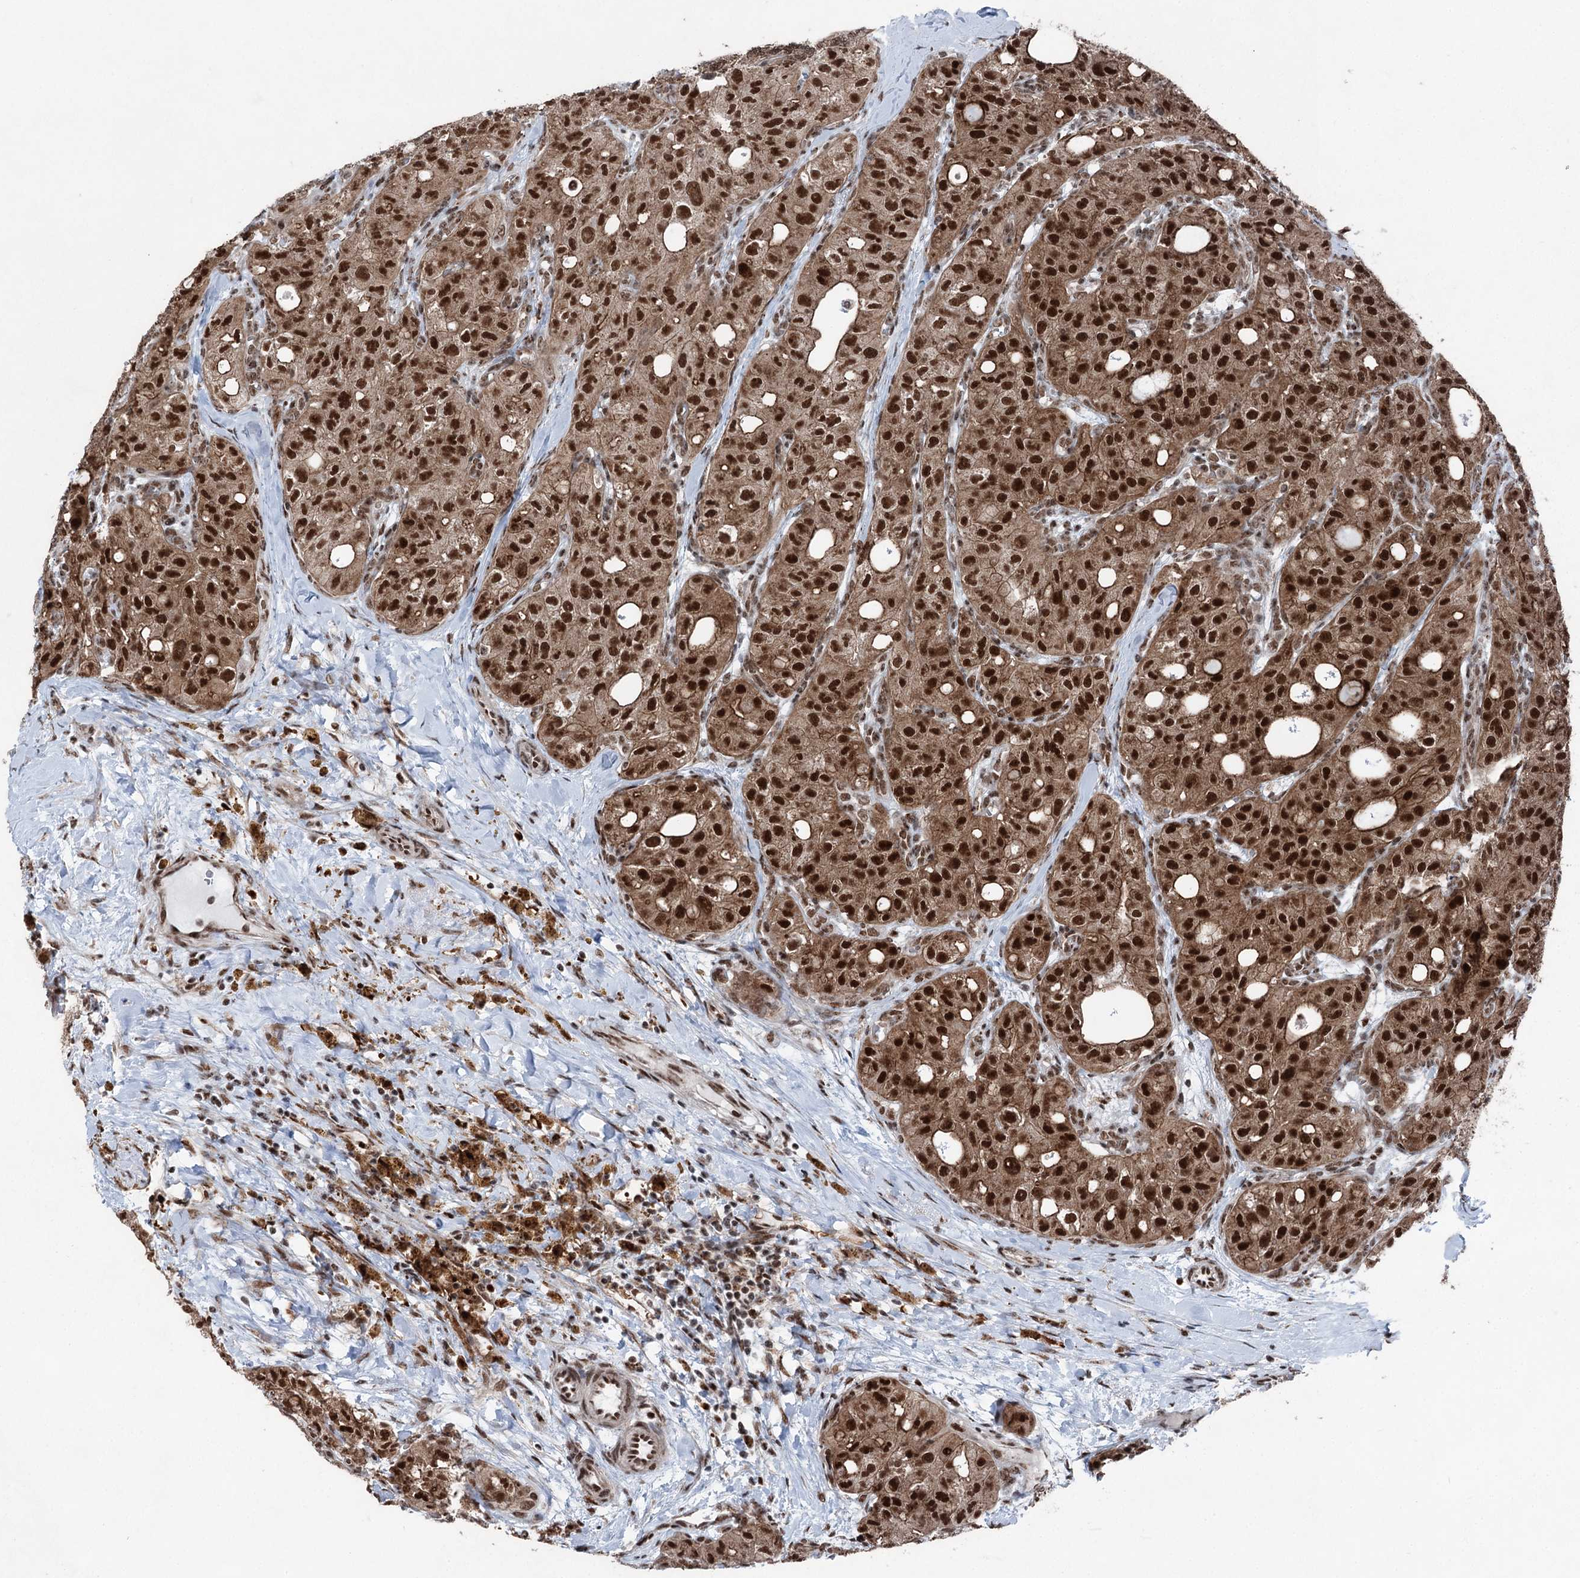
{"staining": {"intensity": "strong", "quantity": ">75%", "location": "cytoplasmic/membranous,nuclear"}, "tissue": "thyroid cancer", "cell_type": "Tumor cells", "image_type": "cancer", "snomed": [{"axis": "morphology", "description": "Follicular adenoma carcinoma, NOS"}, {"axis": "topography", "description": "Thyroid gland"}], "caption": "High-magnification brightfield microscopy of thyroid follicular adenoma carcinoma stained with DAB (3,3'-diaminobenzidine) (brown) and counterstained with hematoxylin (blue). tumor cells exhibit strong cytoplasmic/membranous and nuclear expression is present in about>75% of cells.", "gene": "ZCCHC8", "patient": {"sex": "male", "age": 75}}